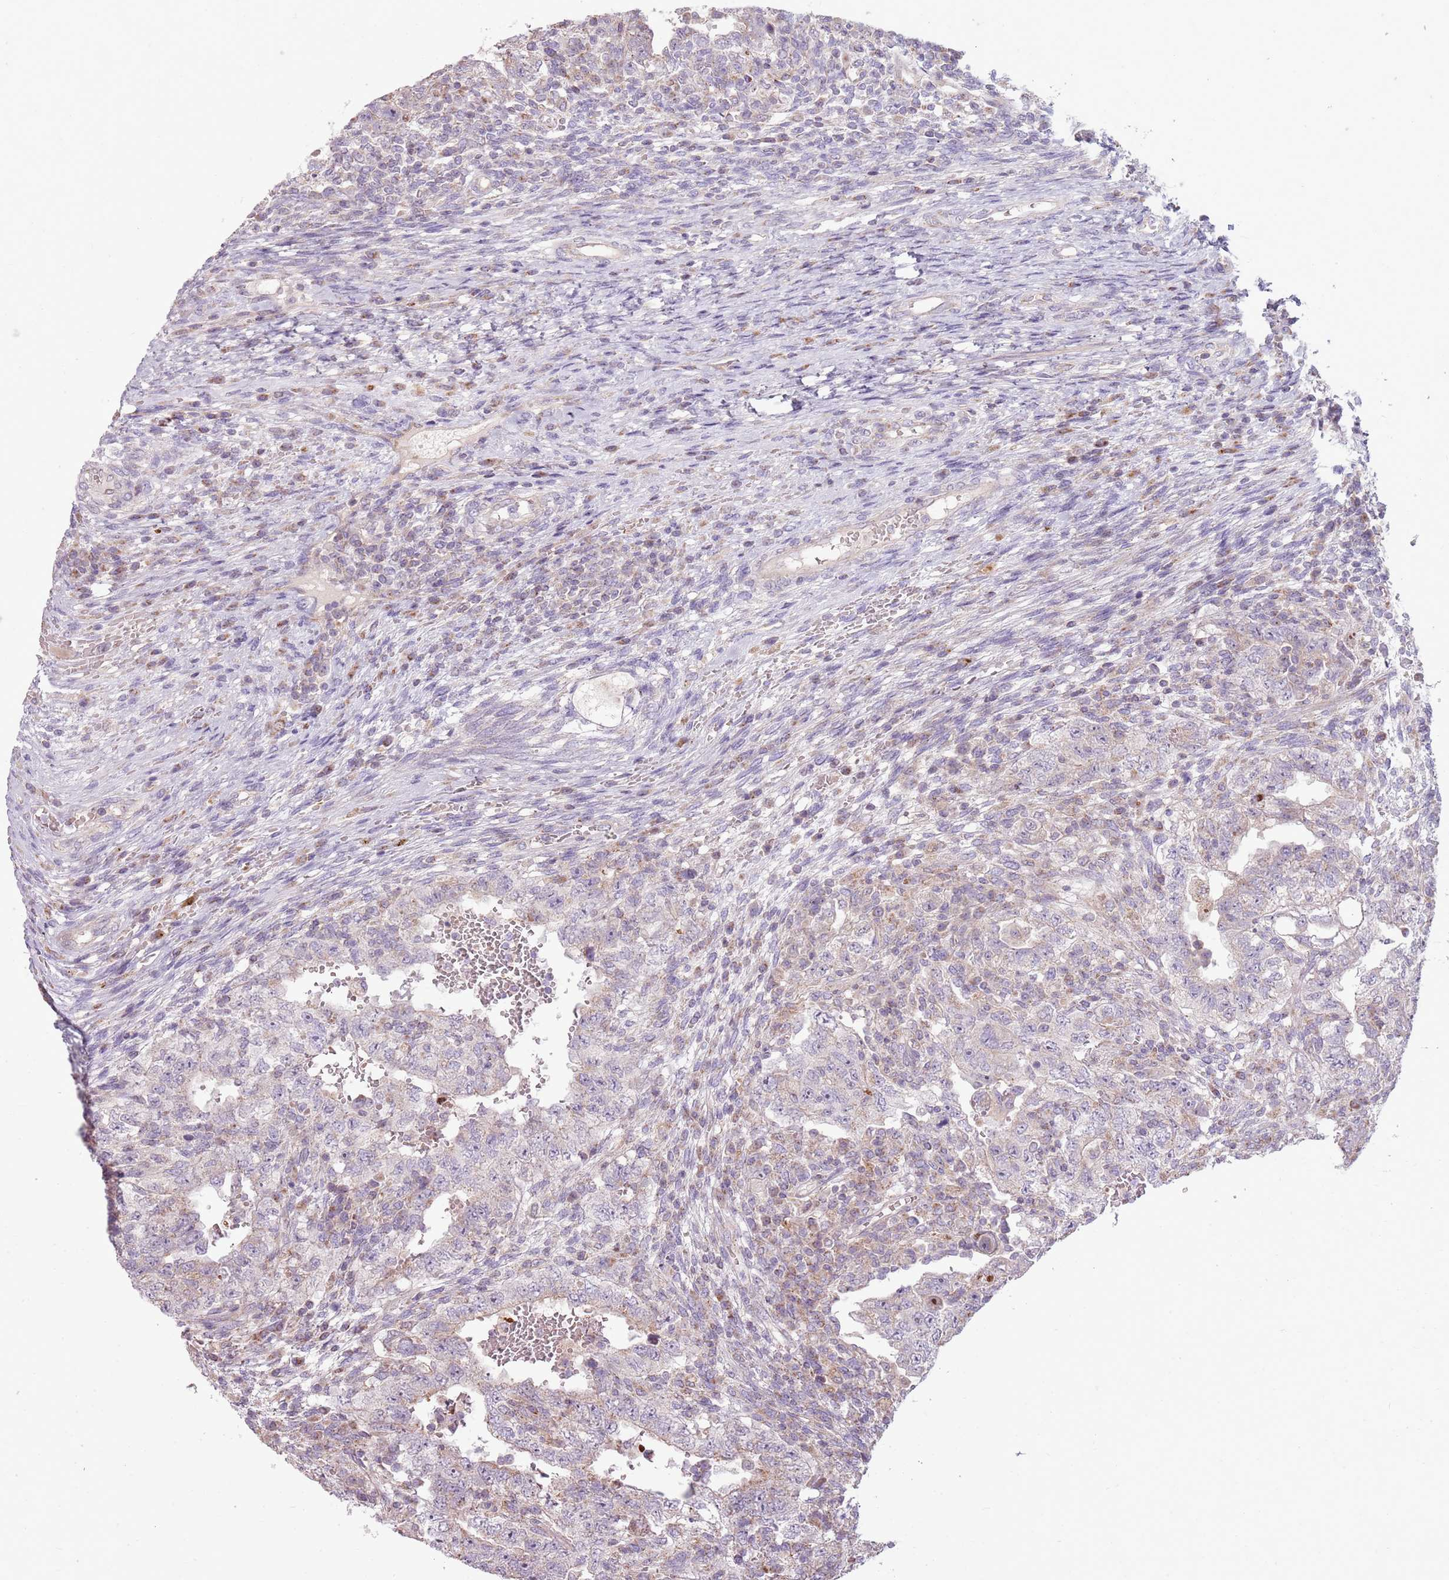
{"staining": {"intensity": "weak", "quantity": "<25%", "location": "cytoplasmic/membranous"}, "tissue": "testis cancer", "cell_type": "Tumor cells", "image_type": "cancer", "snomed": [{"axis": "morphology", "description": "Carcinoma, Embryonal, NOS"}, {"axis": "topography", "description": "Testis"}], "caption": "A micrograph of embryonal carcinoma (testis) stained for a protein reveals no brown staining in tumor cells. (Stains: DAB immunohistochemistry (IHC) with hematoxylin counter stain, Microscopy: brightfield microscopy at high magnification).", "gene": "ZNF530", "patient": {"sex": "male", "age": 26}}